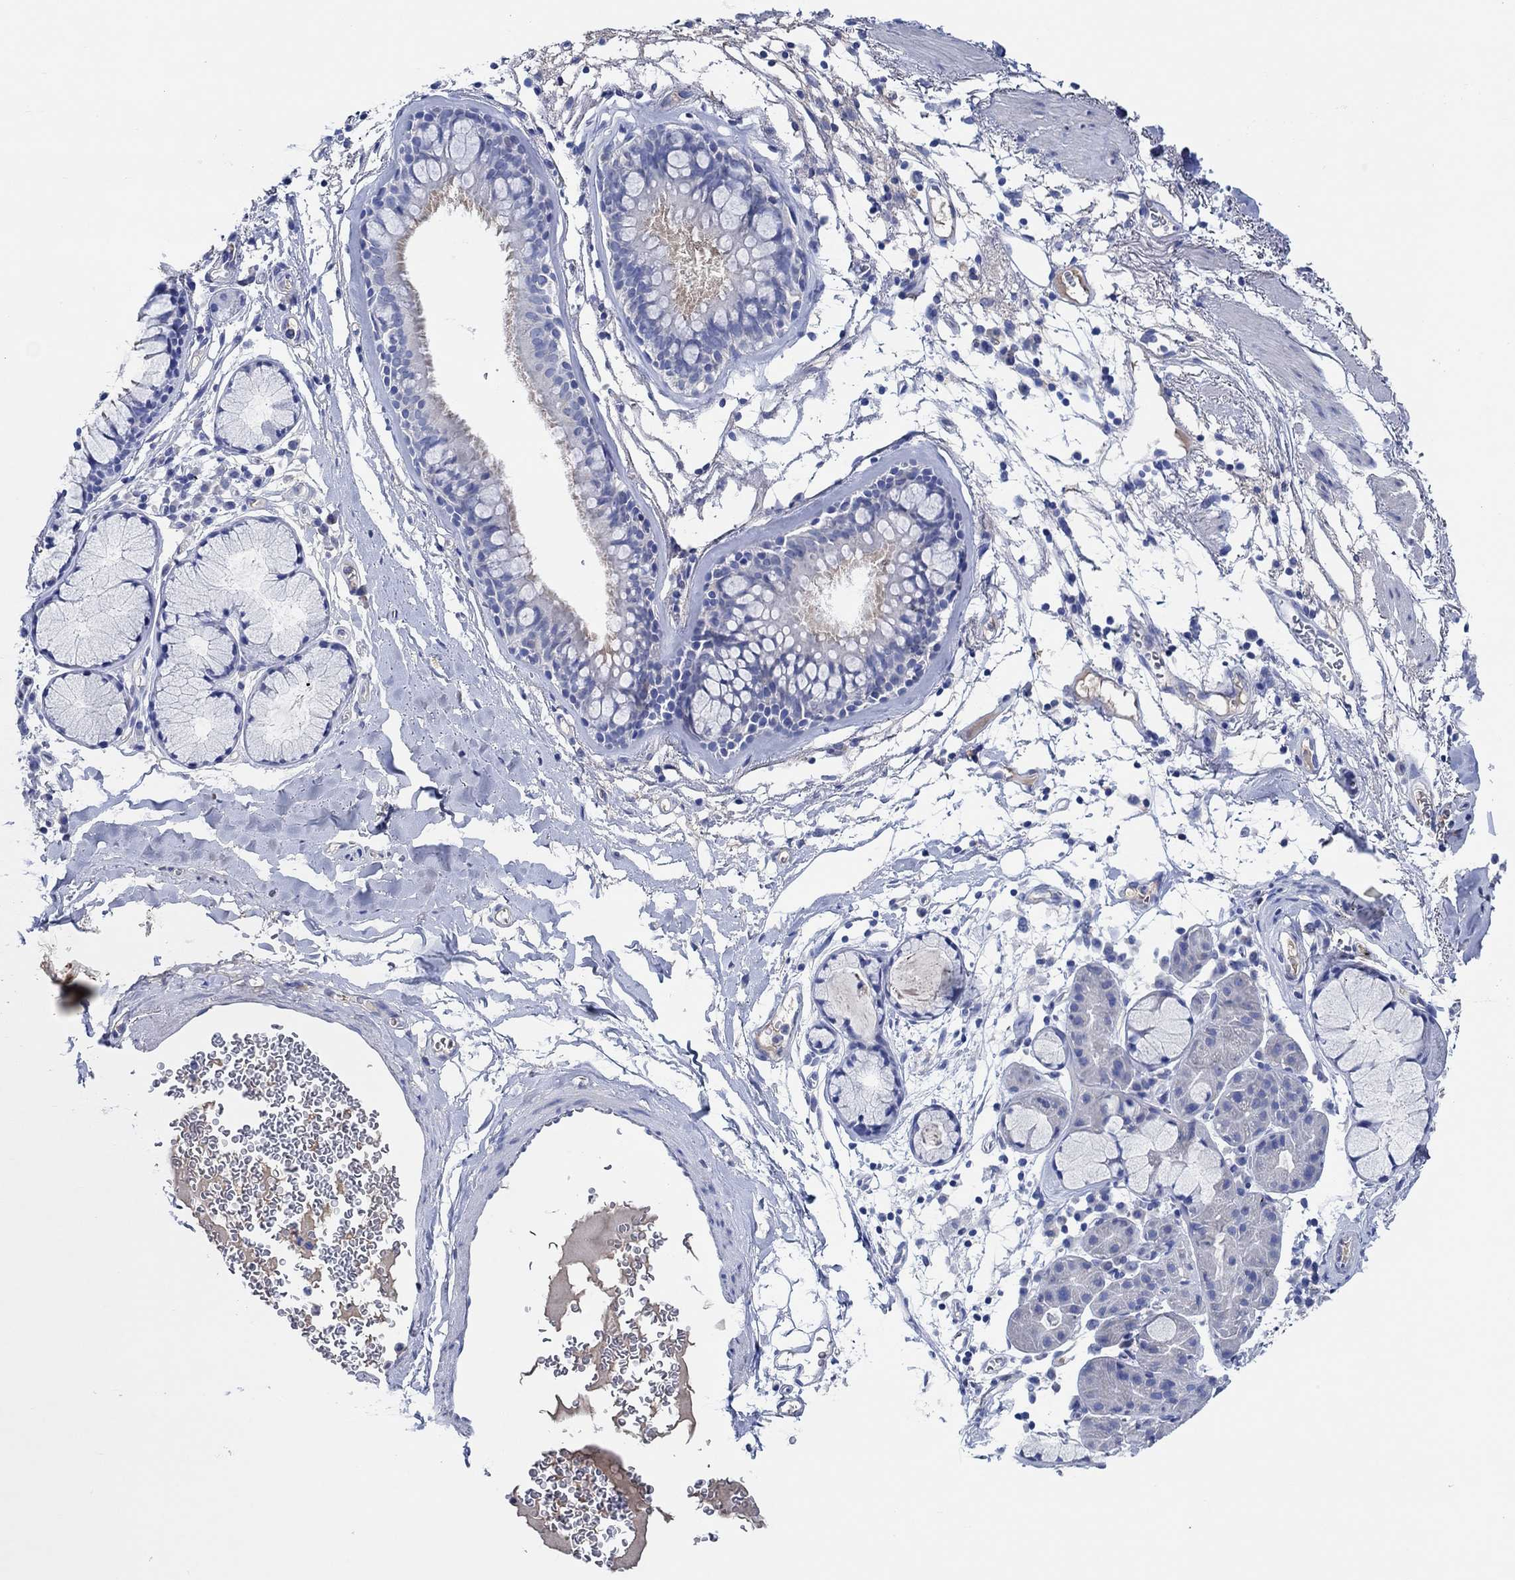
{"staining": {"intensity": "negative", "quantity": "none", "location": "none"}, "tissue": "bronchus", "cell_type": "Respiratory epithelial cells", "image_type": "normal", "snomed": [{"axis": "morphology", "description": "Normal tissue, NOS"}, {"axis": "morphology", "description": "Squamous cell carcinoma, NOS"}, {"axis": "topography", "description": "Cartilage tissue"}, {"axis": "topography", "description": "Bronchus"}], "caption": "There is no significant staining in respiratory epithelial cells of bronchus. (Brightfield microscopy of DAB (3,3'-diaminobenzidine) immunohistochemistry (IHC) at high magnification).", "gene": "CPNE6", "patient": {"sex": "male", "age": 72}}